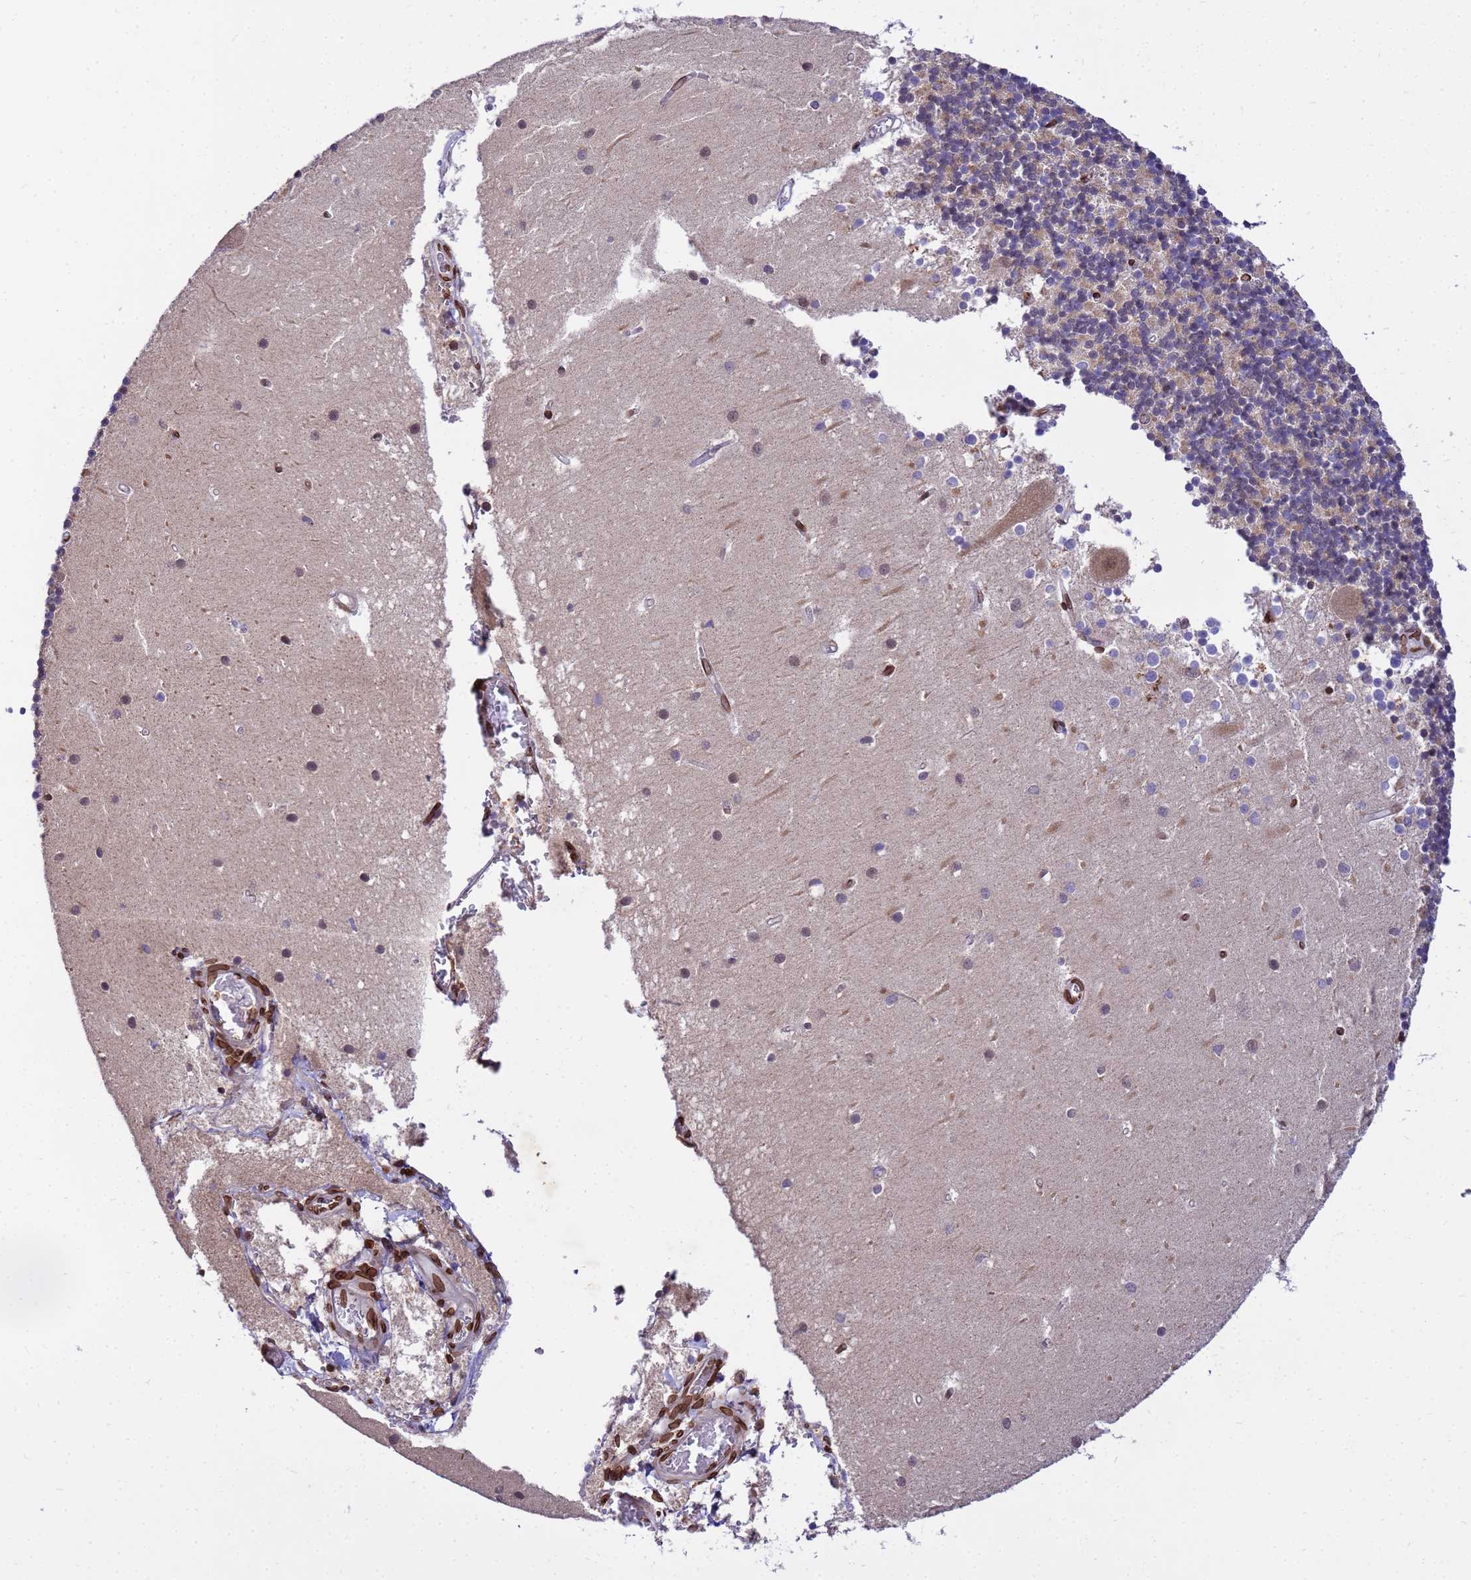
{"staining": {"intensity": "weak", "quantity": "<25%", "location": "cytoplasmic/membranous"}, "tissue": "cerebellum", "cell_type": "Cells in granular layer", "image_type": "normal", "snomed": [{"axis": "morphology", "description": "Normal tissue, NOS"}, {"axis": "topography", "description": "Cerebellum"}], "caption": "Immunohistochemistry photomicrograph of benign human cerebellum stained for a protein (brown), which shows no positivity in cells in granular layer.", "gene": "GPR135", "patient": {"sex": "male", "age": 54}}